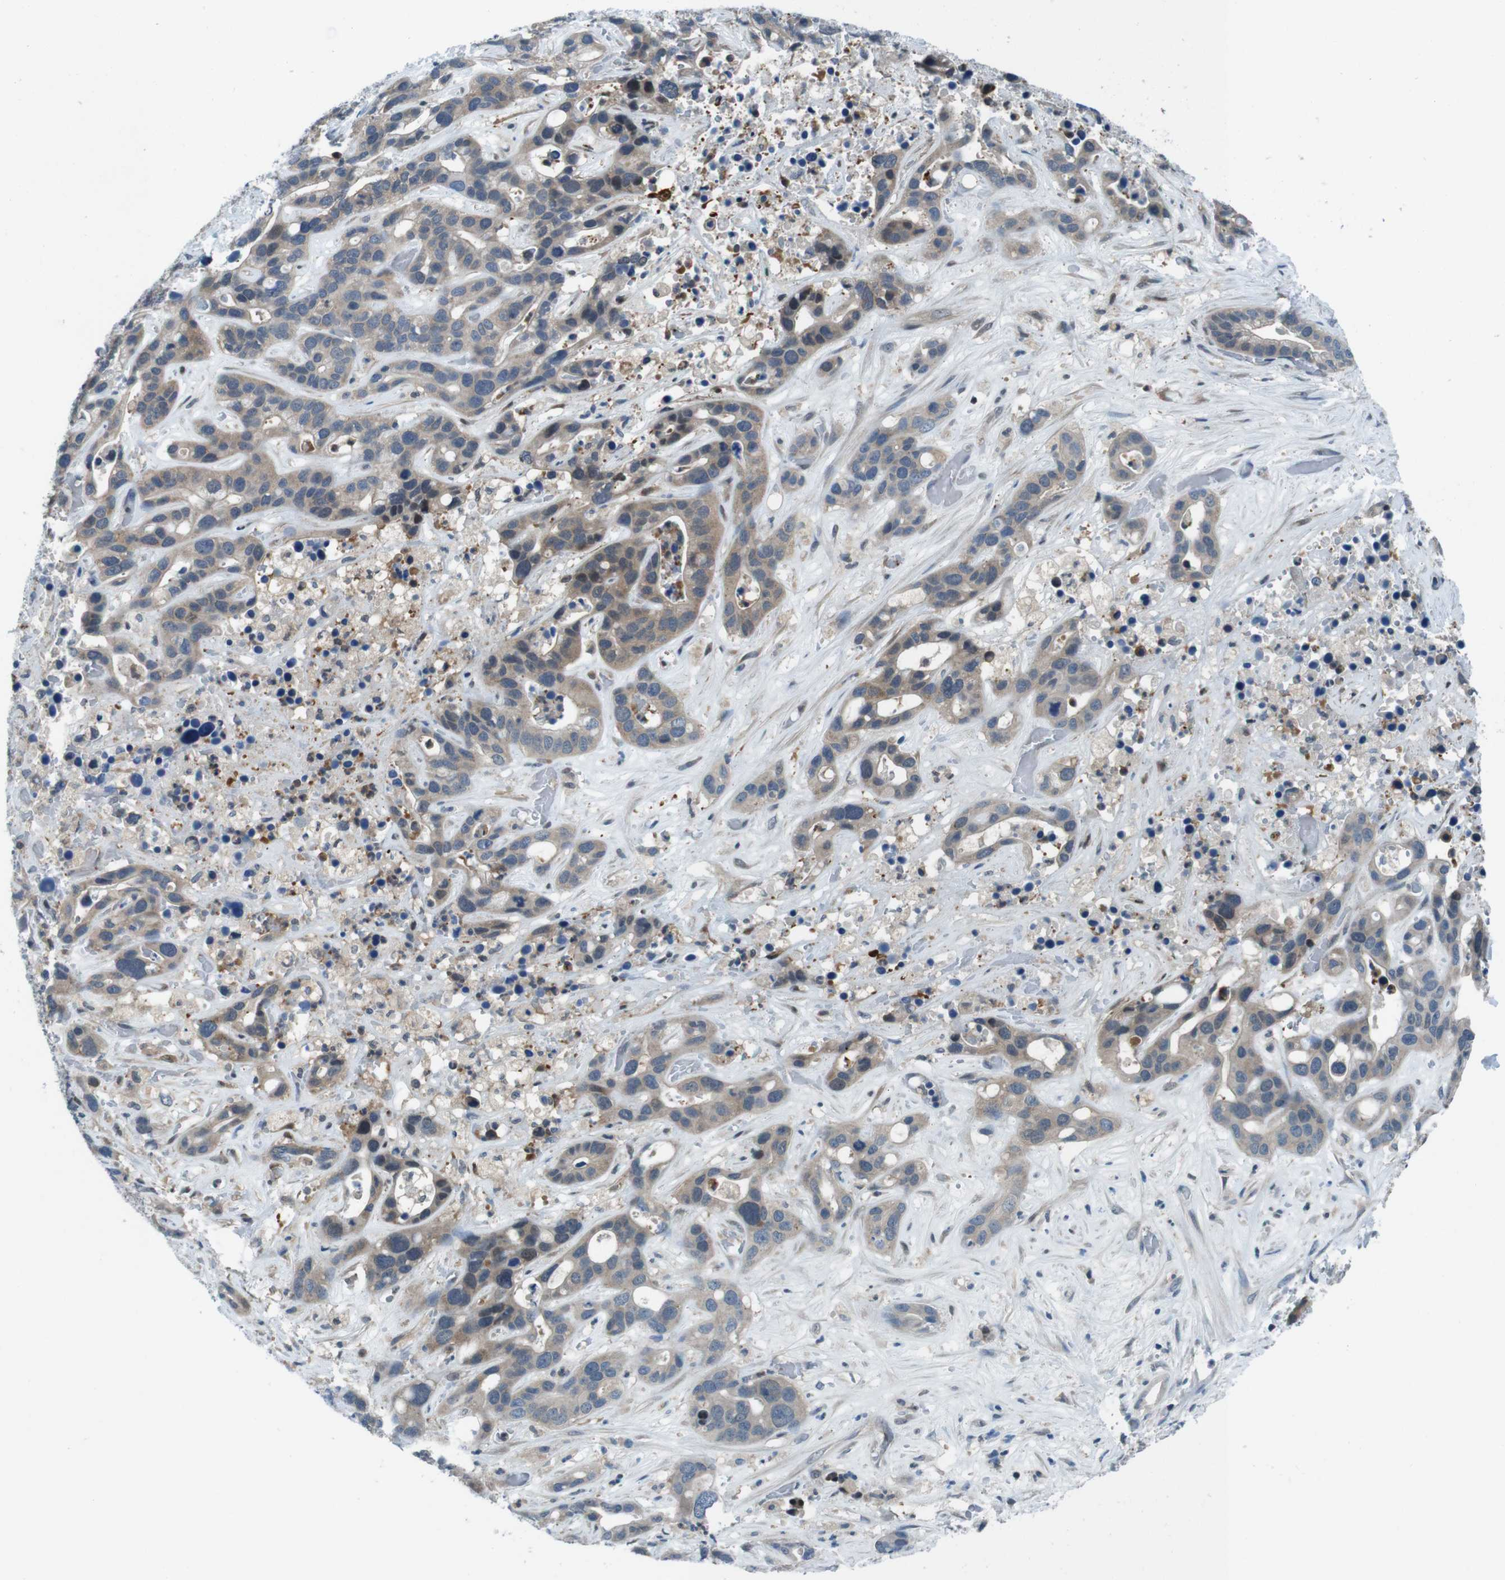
{"staining": {"intensity": "weak", "quantity": ">75%", "location": "cytoplasmic/membranous,nuclear"}, "tissue": "liver cancer", "cell_type": "Tumor cells", "image_type": "cancer", "snomed": [{"axis": "morphology", "description": "Cholangiocarcinoma"}, {"axis": "topography", "description": "Liver"}], "caption": "Human liver cholangiocarcinoma stained for a protein (brown) displays weak cytoplasmic/membranous and nuclear positive staining in approximately >75% of tumor cells.", "gene": "NANOS2", "patient": {"sex": "female", "age": 65}}